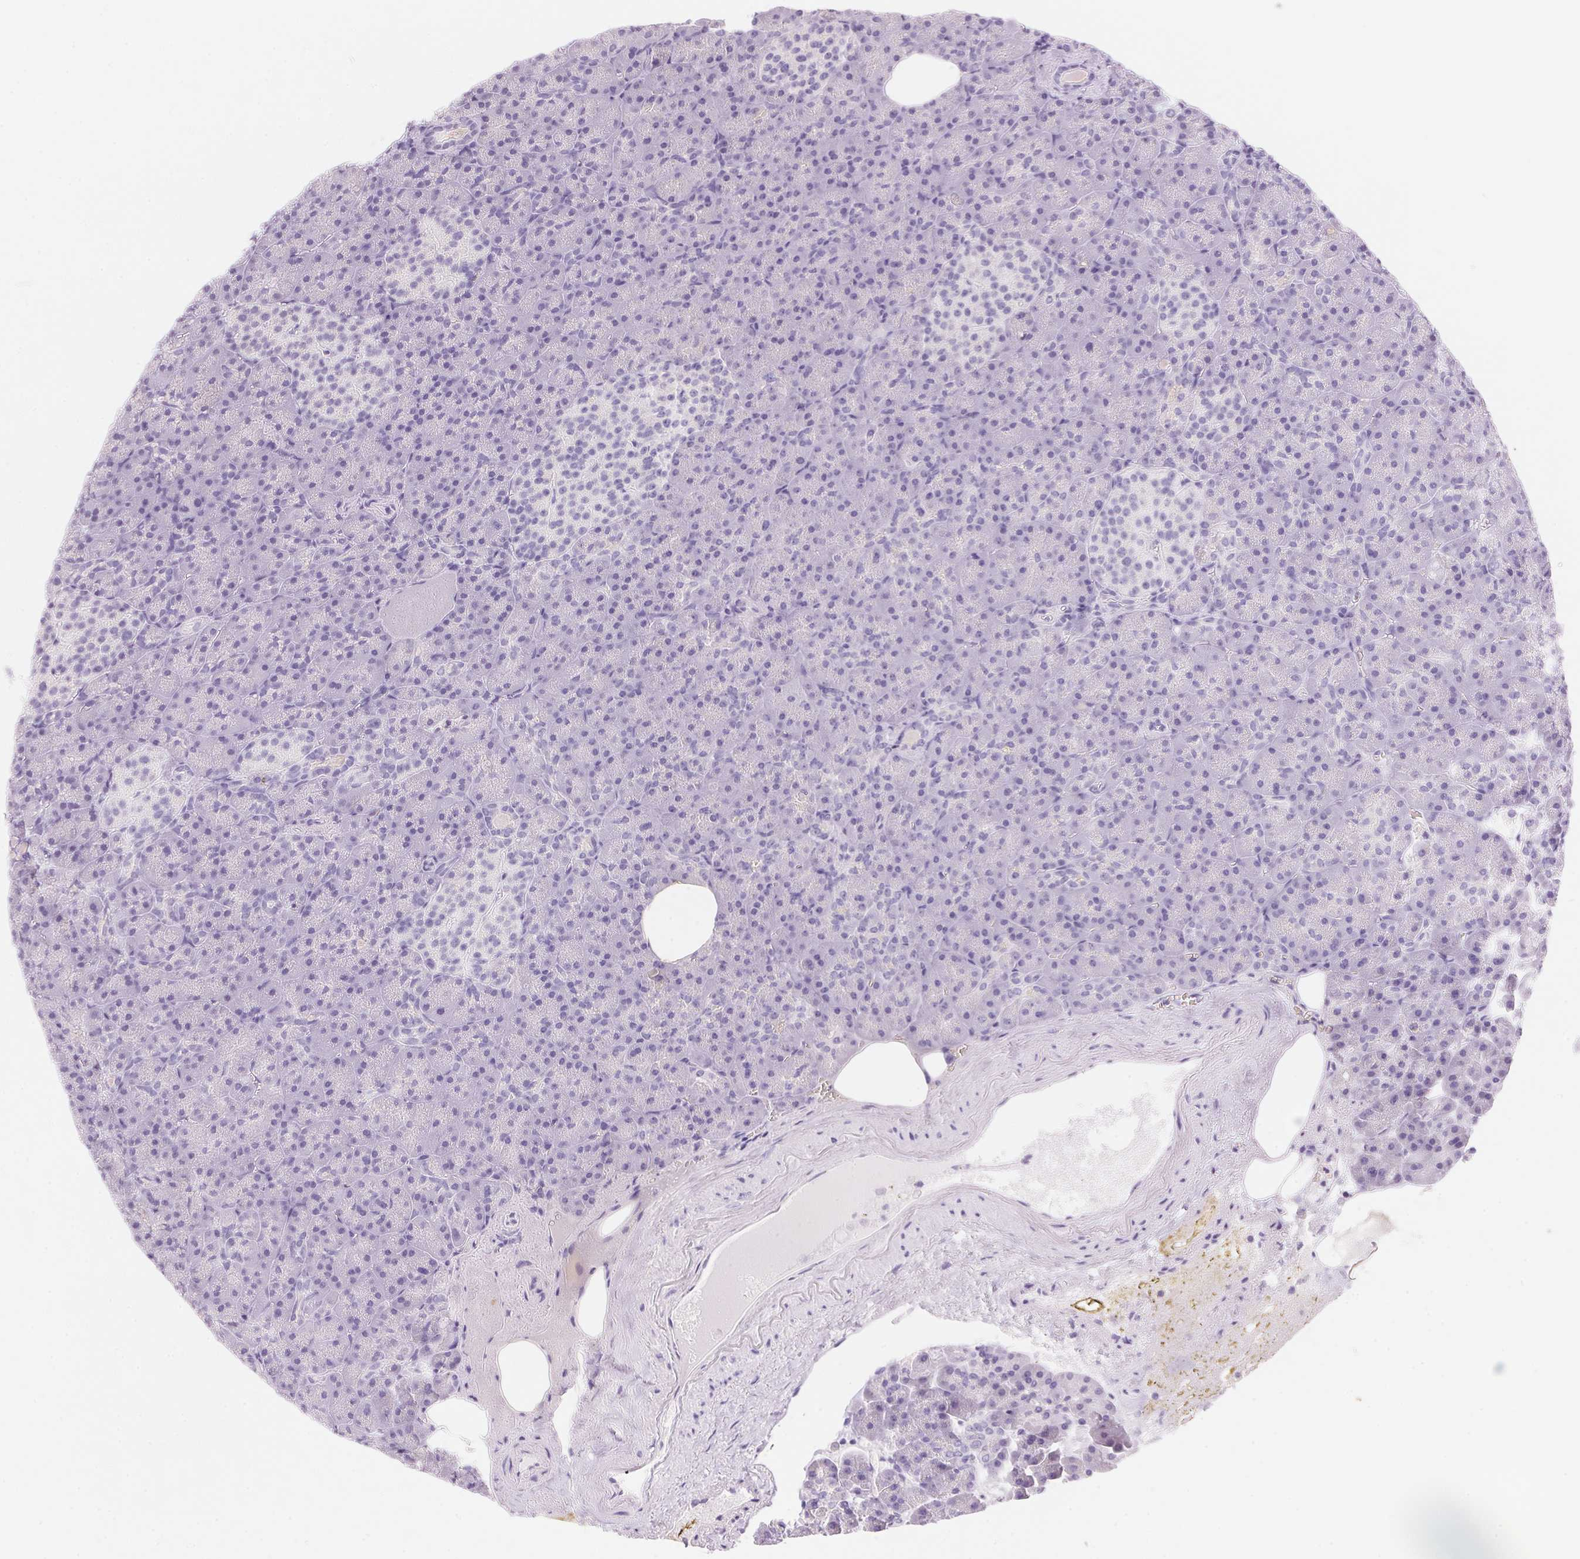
{"staining": {"intensity": "negative", "quantity": "none", "location": "none"}, "tissue": "pancreas", "cell_type": "Exocrine glandular cells", "image_type": "normal", "snomed": [{"axis": "morphology", "description": "Normal tissue, NOS"}, {"axis": "topography", "description": "Pancreas"}], "caption": "This is a micrograph of immunohistochemistry staining of unremarkable pancreas, which shows no staining in exocrine glandular cells. Brightfield microscopy of immunohistochemistry (IHC) stained with DAB (3,3'-diaminobenzidine) (brown) and hematoxylin (blue), captured at high magnification.", "gene": "DHCR24", "patient": {"sex": "female", "age": 74}}